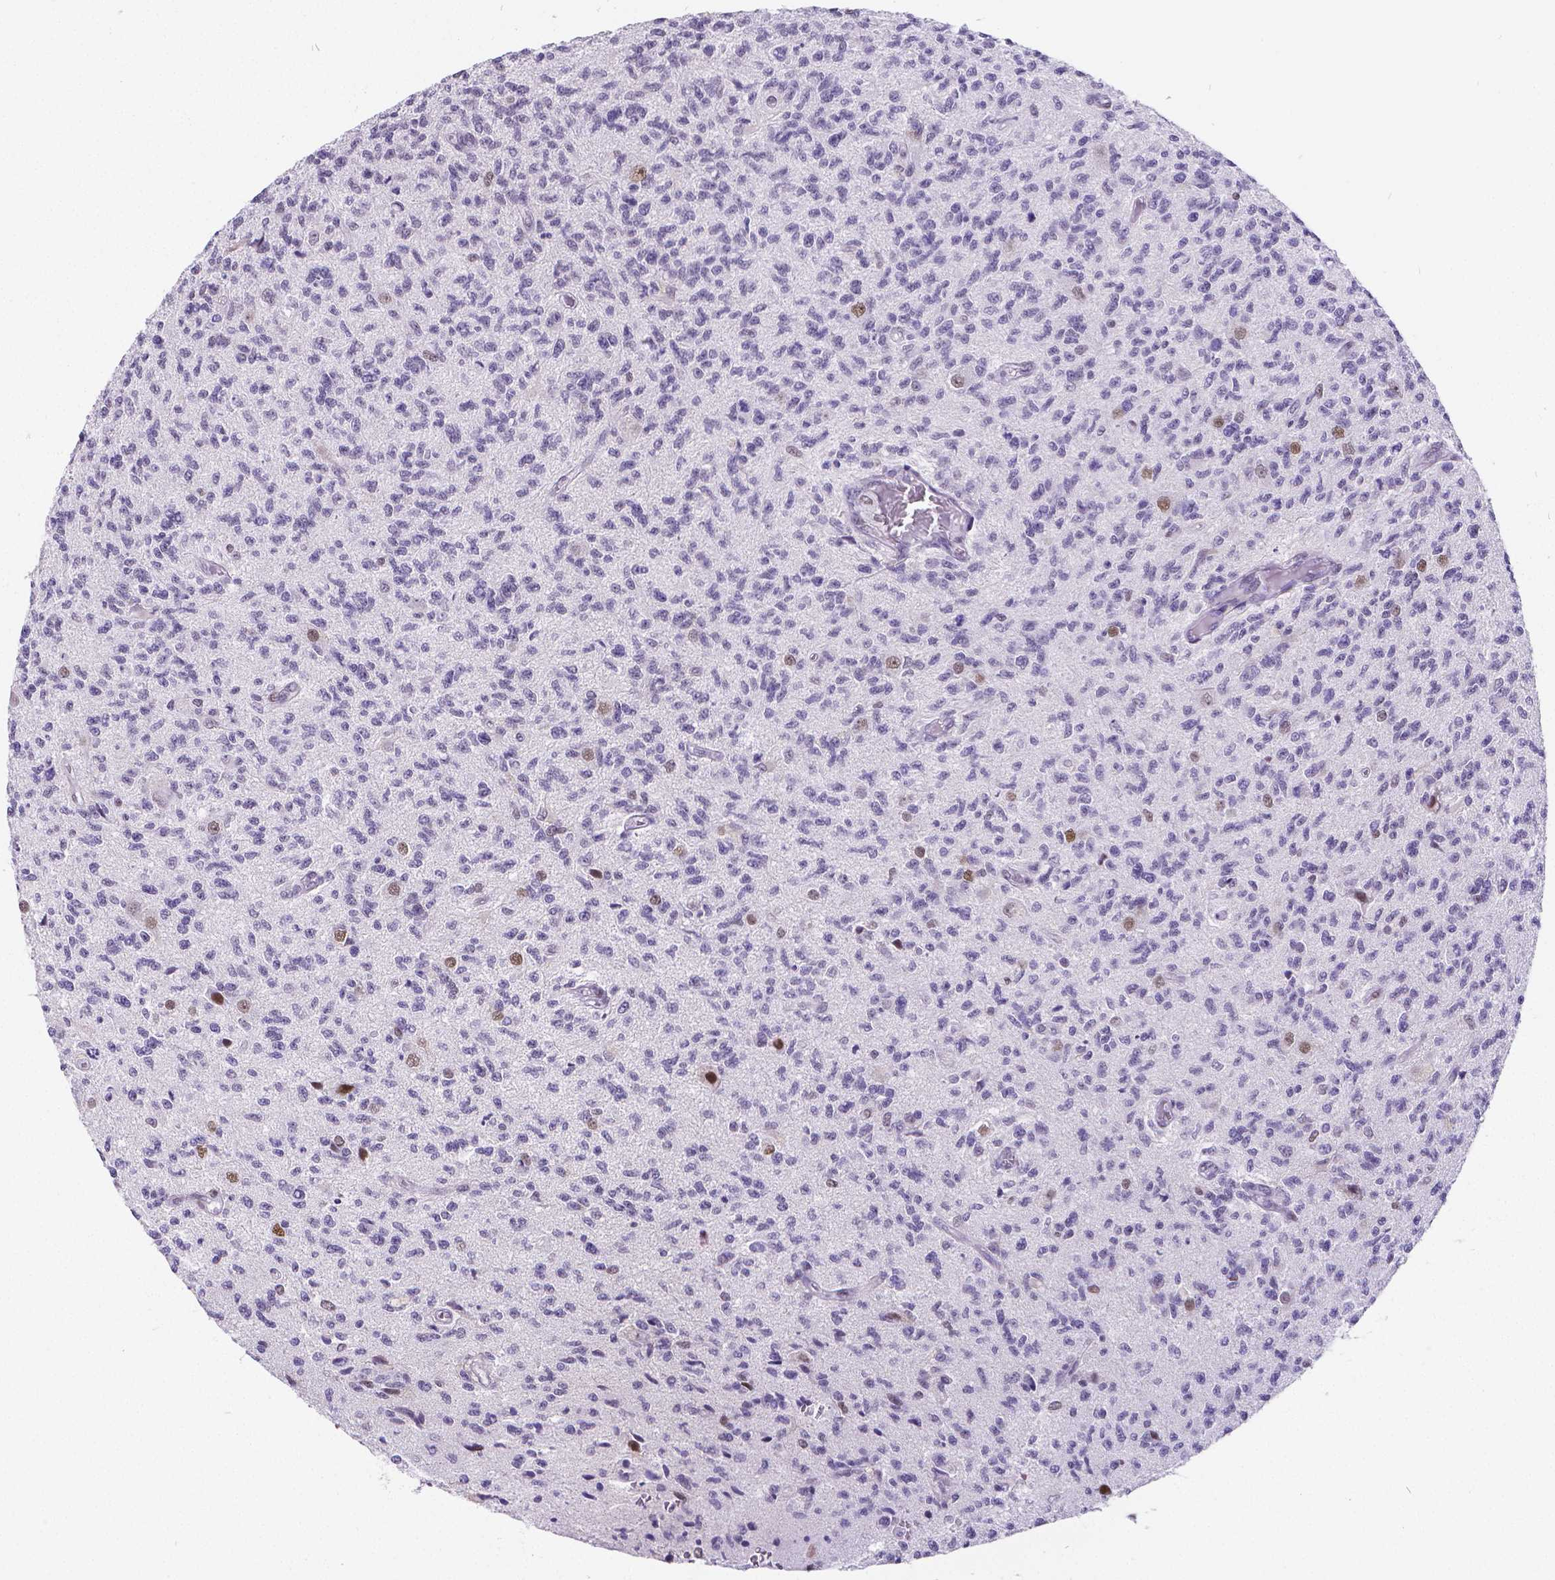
{"staining": {"intensity": "negative", "quantity": "none", "location": "none"}, "tissue": "glioma", "cell_type": "Tumor cells", "image_type": "cancer", "snomed": [{"axis": "morphology", "description": "Glioma, malignant, High grade"}, {"axis": "topography", "description": "Brain"}], "caption": "Immunohistochemistry image of malignant glioma (high-grade) stained for a protein (brown), which reveals no staining in tumor cells.", "gene": "MEF2C", "patient": {"sex": "male", "age": 56}}